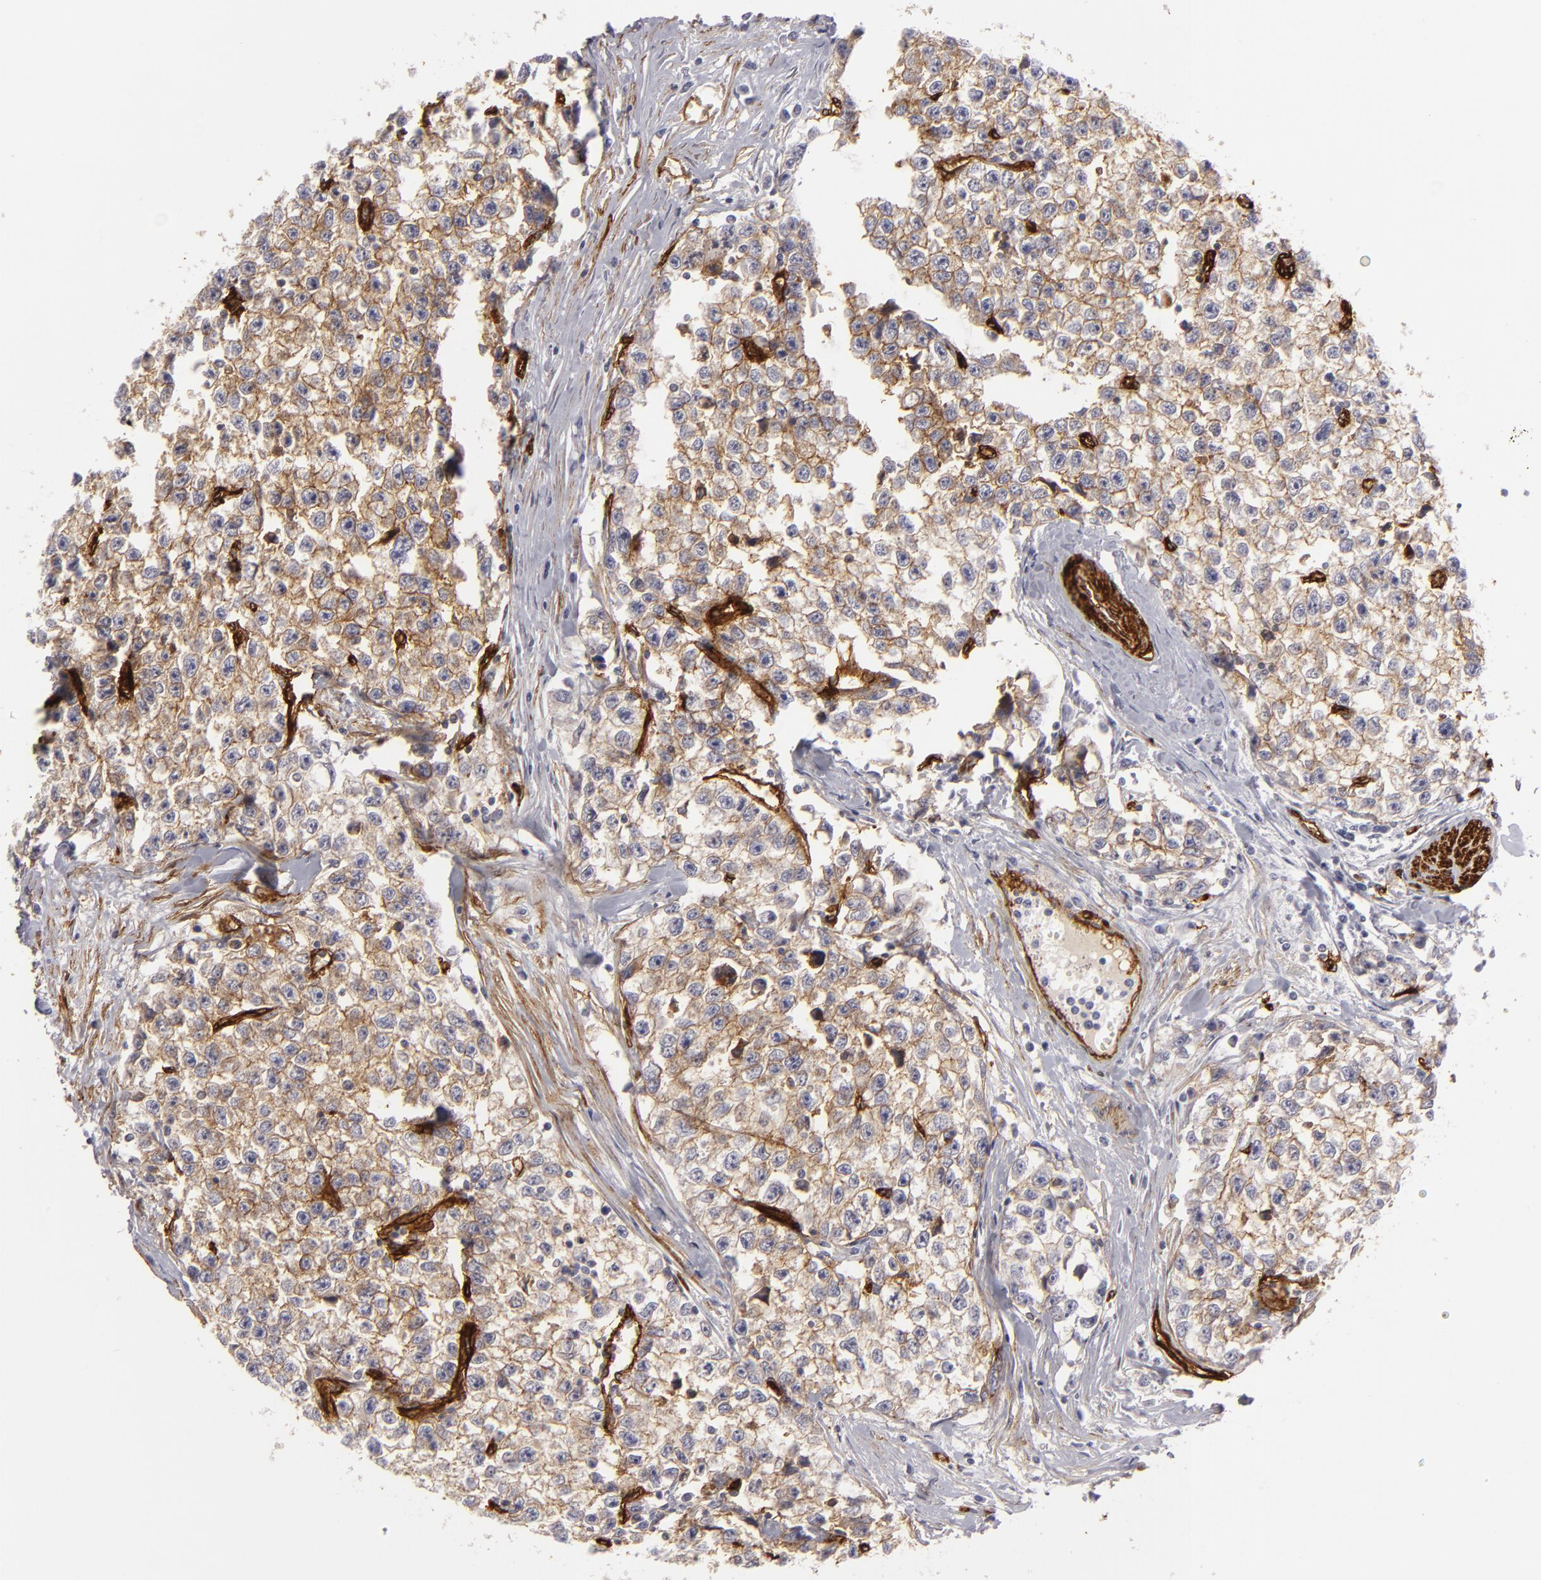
{"staining": {"intensity": "moderate", "quantity": ">75%", "location": "cytoplasmic/membranous"}, "tissue": "testis cancer", "cell_type": "Tumor cells", "image_type": "cancer", "snomed": [{"axis": "morphology", "description": "Seminoma, NOS"}, {"axis": "morphology", "description": "Carcinoma, Embryonal, NOS"}, {"axis": "topography", "description": "Testis"}], "caption": "Immunohistochemical staining of human testis embryonal carcinoma reveals medium levels of moderate cytoplasmic/membranous protein staining in approximately >75% of tumor cells.", "gene": "MCAM", "patient": {"sex": "male", "age": 30}}